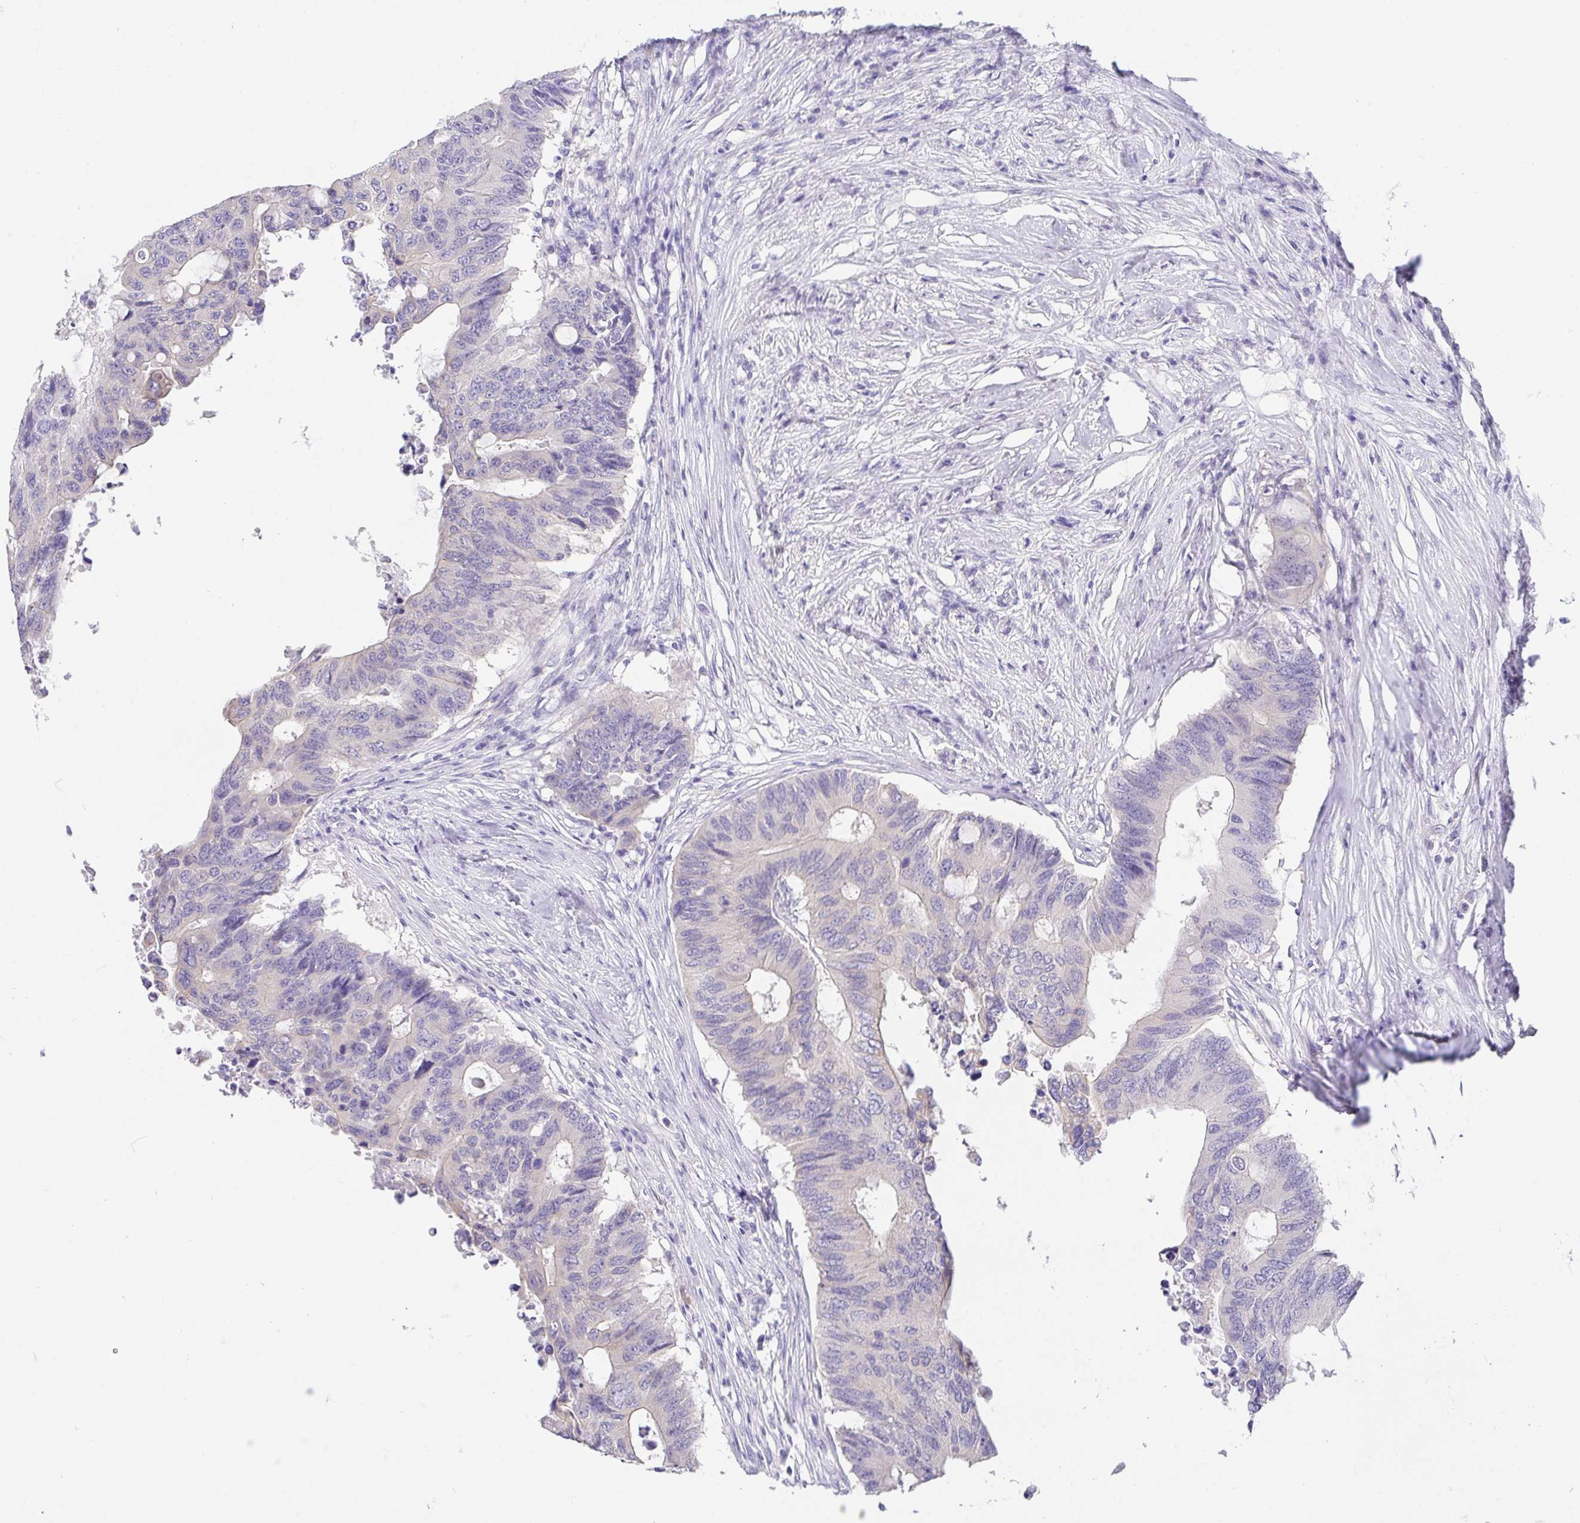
{"staining": {"intensity": "negative", "quantity": "none", "location": "none"}, "tissue": "colorectal cancer", "cell_type": "Tumor cells", "image_type": "cancer", "snomed": [{"axis": "morphology", "description": "Adenocarcinoma, NOS"}, {"axis": "topography", "description": "Colon"}], "caption": "The photomicrograph shows no staining of tumor cells in adenocarcinoma (colorectal).", "gene": "FABP3", "patient": {"sex": "male", "age": 71}}